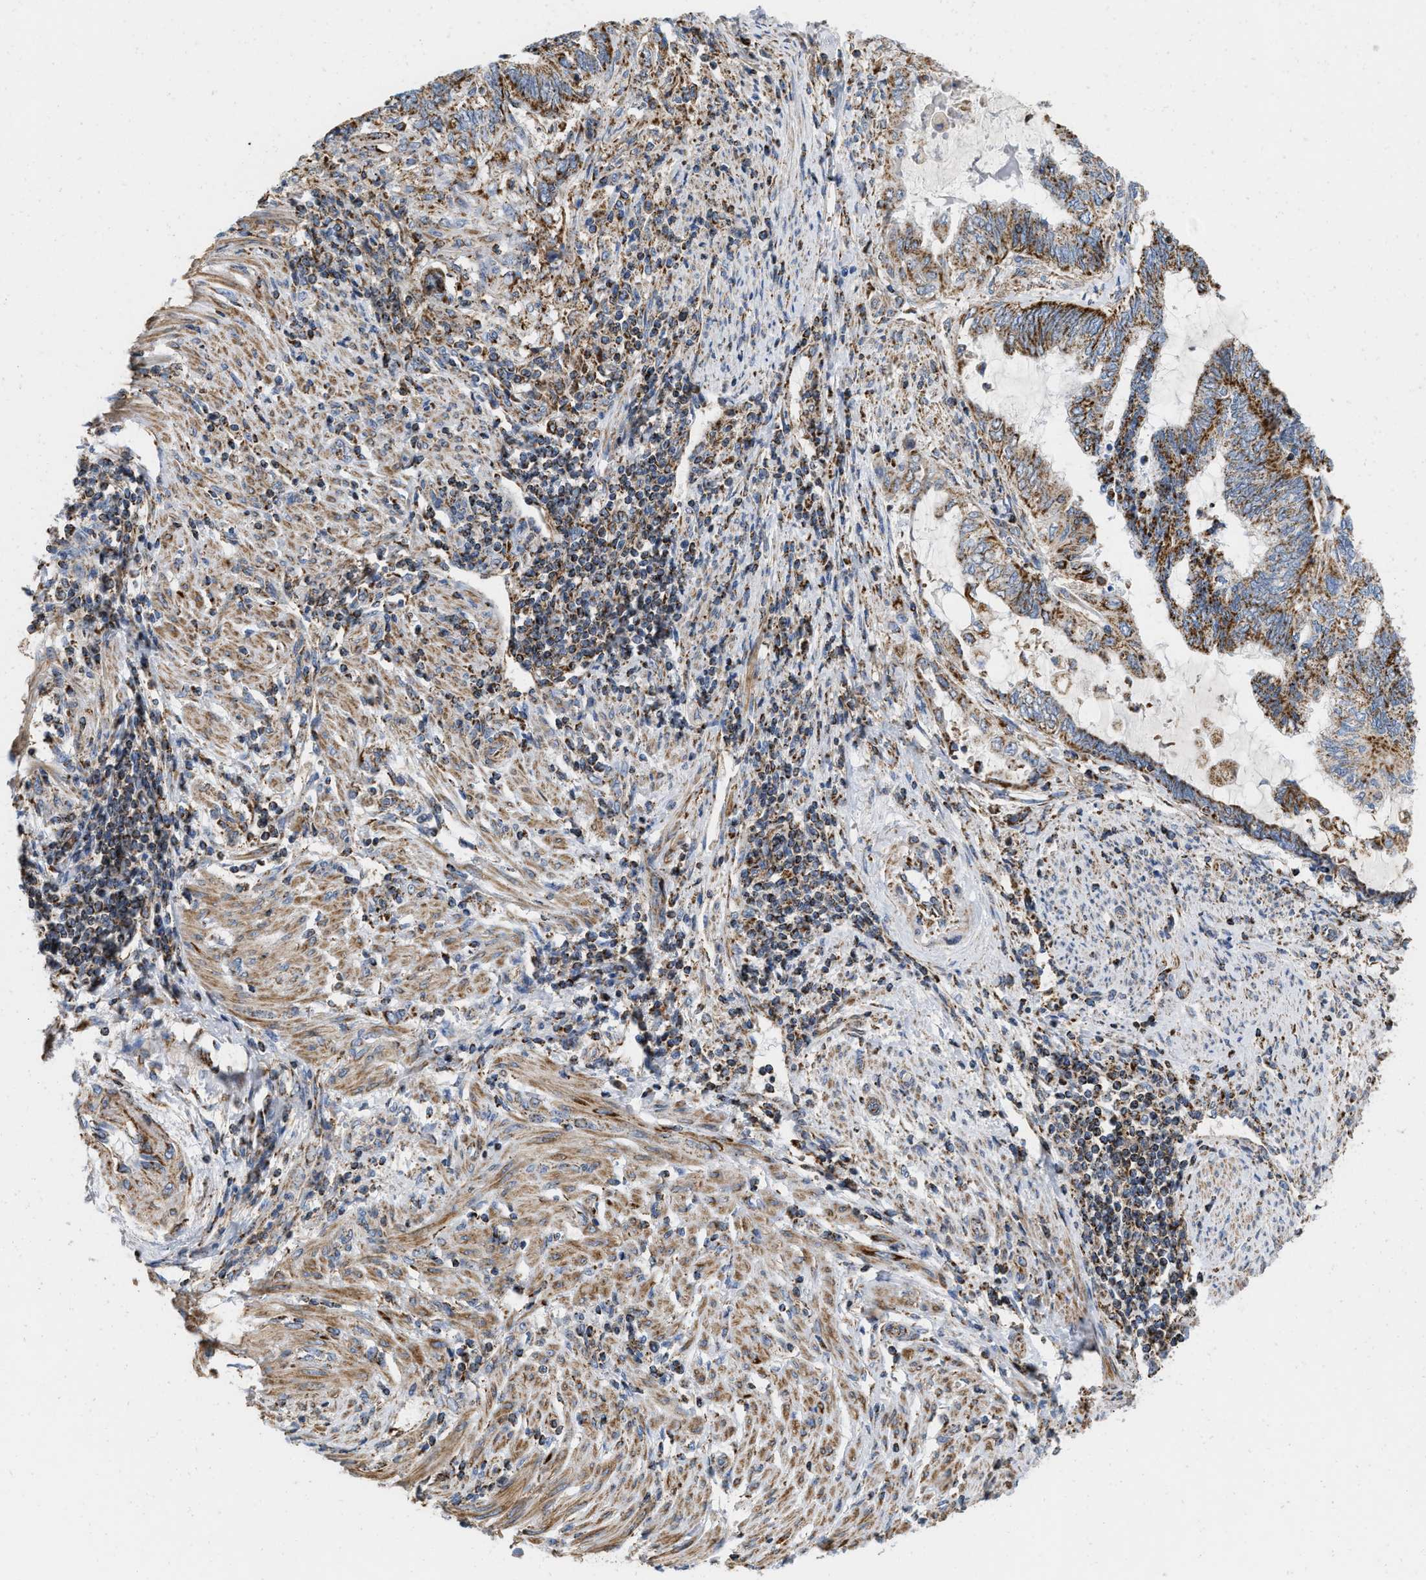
{"staining": {"intensity": "strong", "quantity": ">75%", "location": "cytoplasmic/membranous"}, "tissue": "endometrial cancer", "cell_type": "Tumor cells", "image_type": "cancer", "snomed": [{"axis": "morphology", "description": "Adenocarcinoma, NOS"}, {"axis": "topography", "description": "Uterus"}, {"axis": "topography", "description": "Endometrium"}], "caption": "About >75% of tumor cells in human endometrial cancer (adenocarcinoma) reveal strong cytoplasmic/membranous protein expression as visualized by brown immunohistochemical staining.", "gene": "GRB10", "patient": {"sex": "female", "age": 70}}